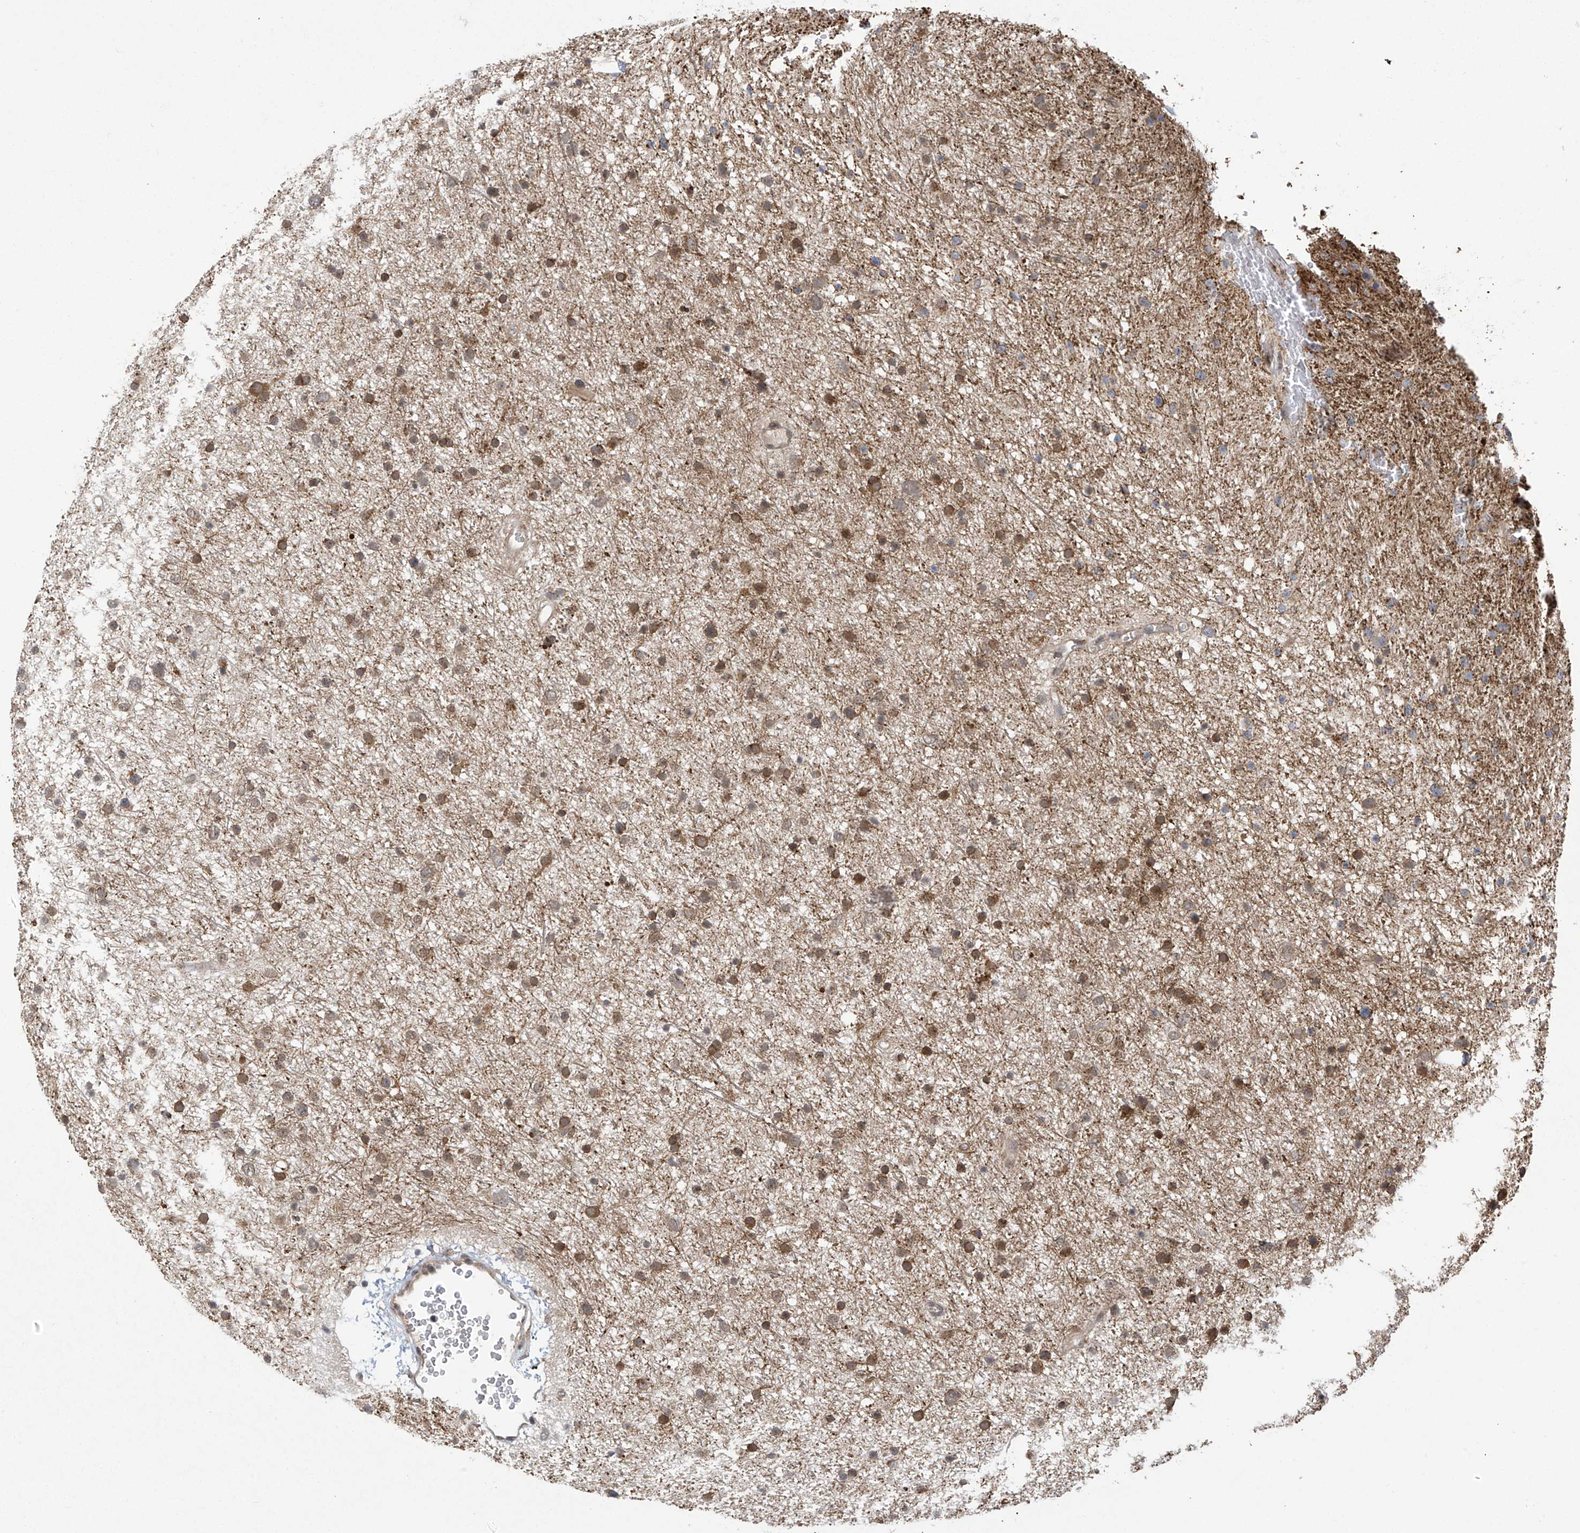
{"staining": {"intensity": "moderate", "quantity": ">75%", "location": "cytoplasmic/membranous"}, "tissue": "glioma", "cell_type": "Tumor cells", "image_type": "cancer", "snomed": [{"axis": "morphology", "description": "Glioma, malignant, Low grade"}, {"axis": "topography", "description": "Cerebral cortex"}], "caption": "Tumor cells display medium levels of moderate cytoplasmic/membranous positivity in approximately >75% of cells in malignant glioma (low-grade).", "gene": "ABHD13", "patient": {"sex": "female", "age": 39}}